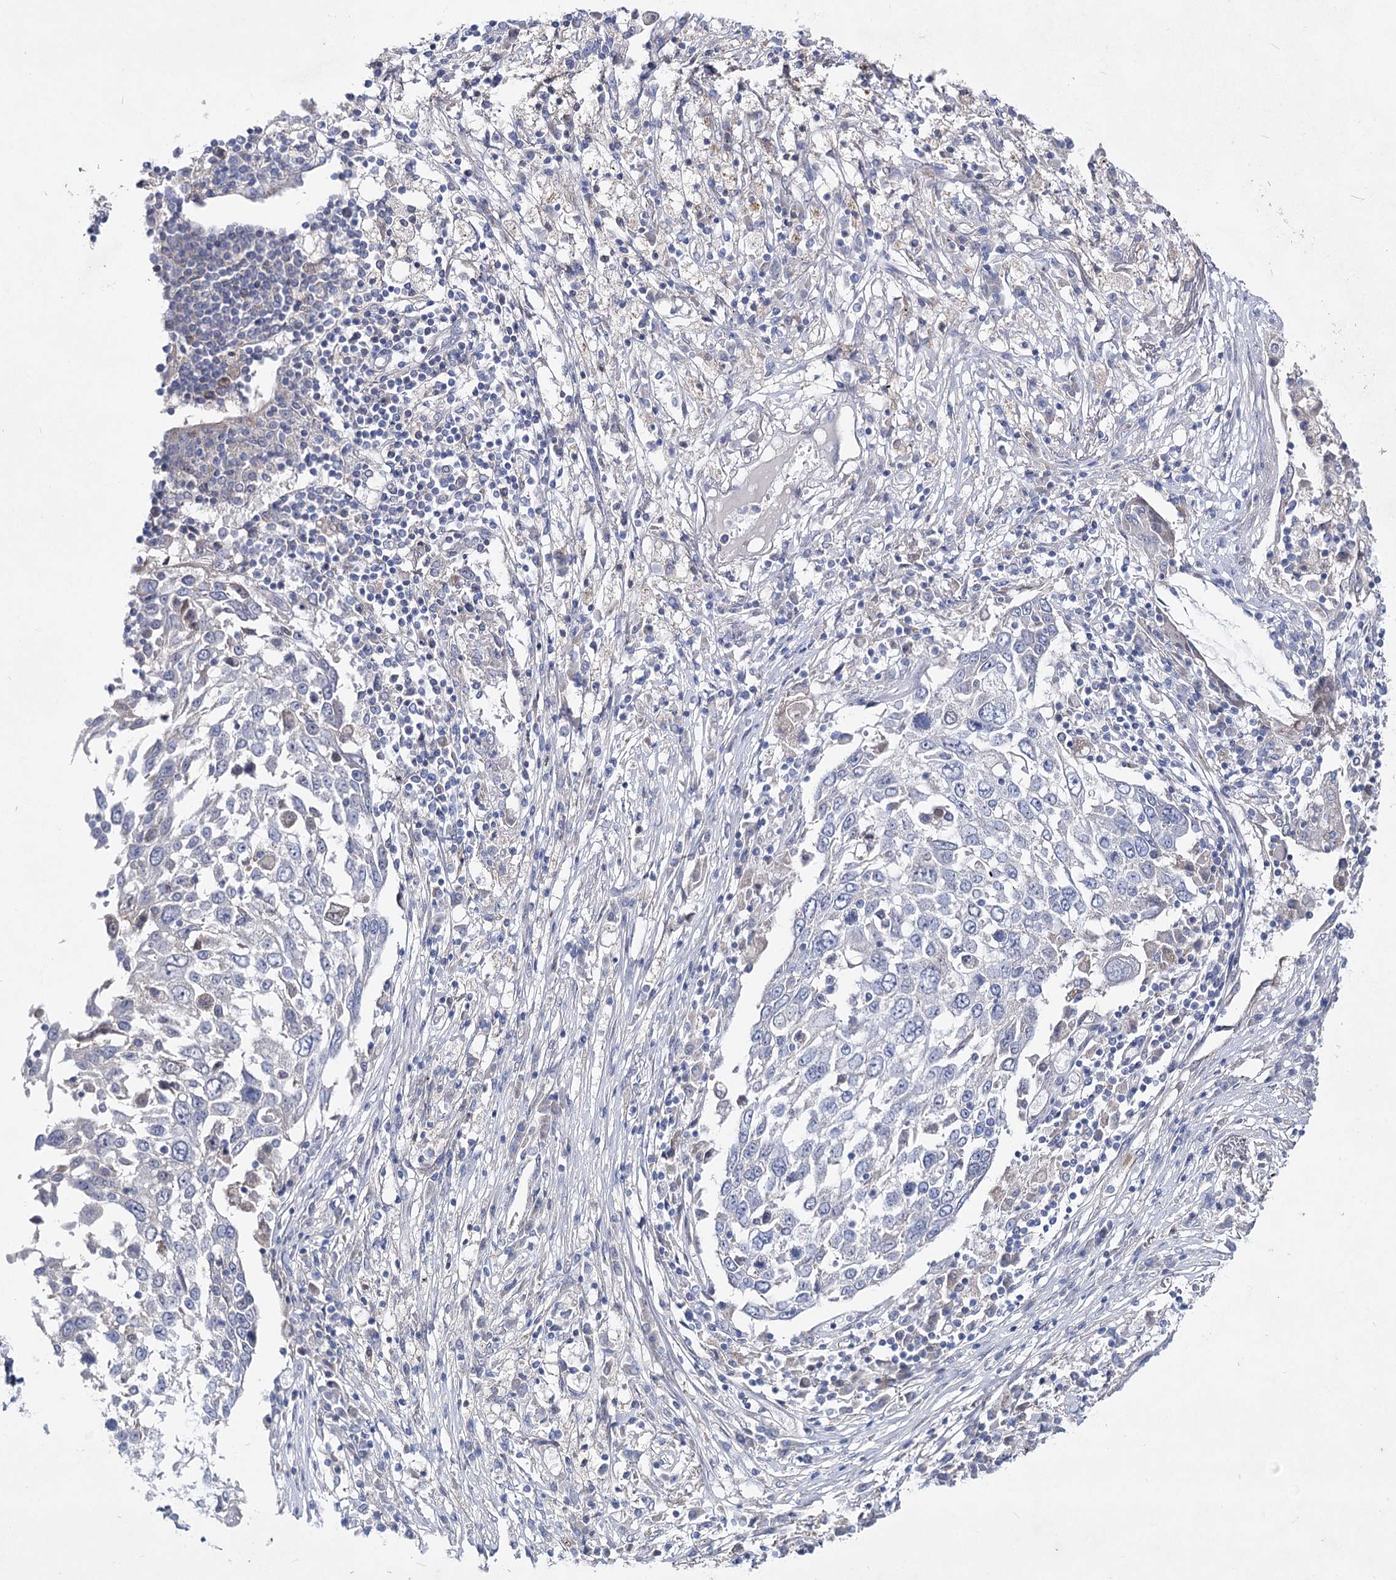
{"staining": {"intensity": "negative", "quantity": "none", "location": "none"}, "tissue": "lung cancer", "cell_type": "Tumor cells", "image_type": "cancer", "snomed": [{"axis": "morphology", "description": "Squamous cell carcinoma, NOS"}, {"axis": "topography", "description": "Lung"}], "caption": "Tumor cells are negative for protein expression in human squamous cell carcinoma (lung). (DAB IHC with hematoxylin counter stain).", "gene": "LRRC14B", "patient": {"sex": "male", "age": 65}}